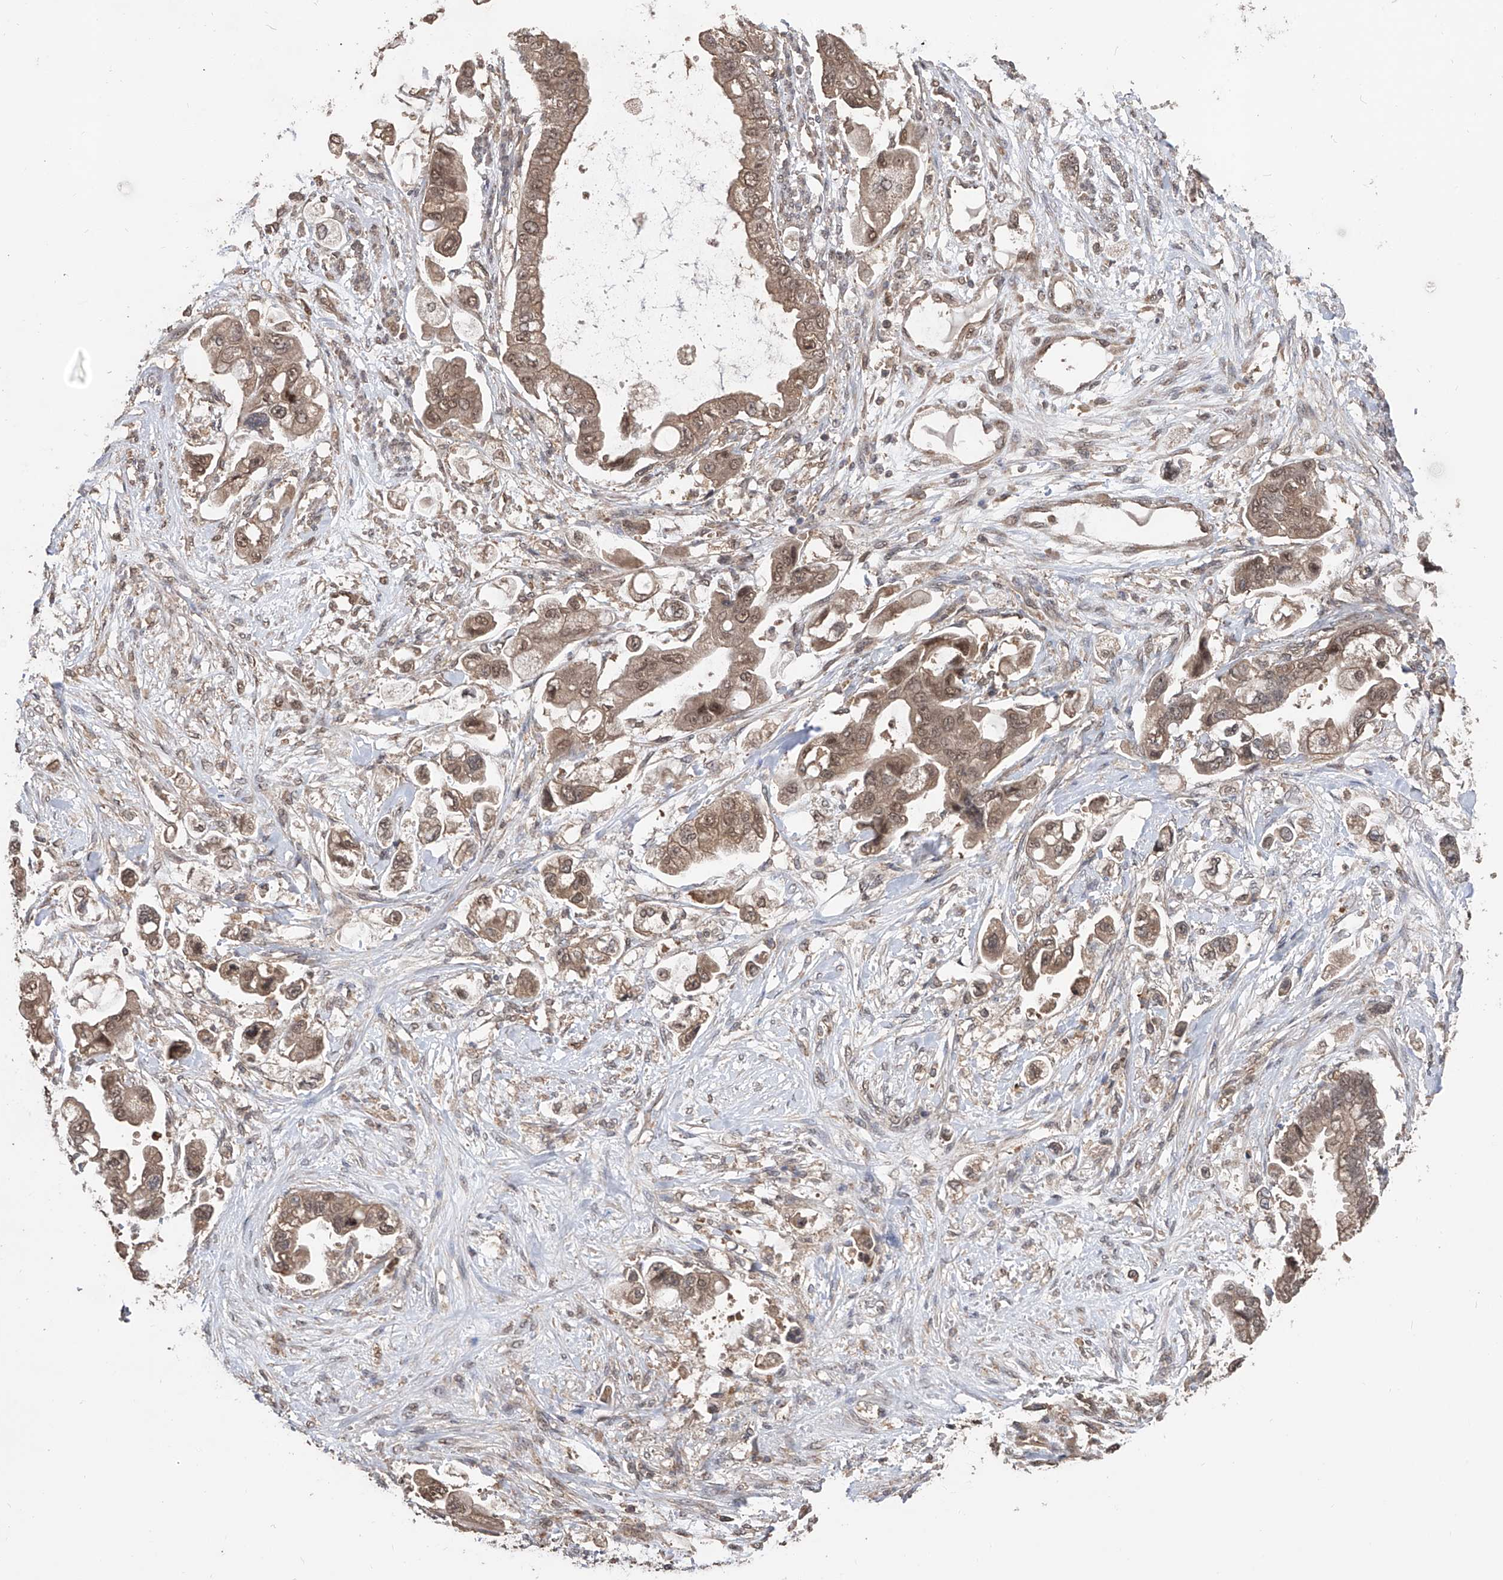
{"staining": {"intensity": "moderate", "quantity": ">75%", "location": "cytoplasmic/membranous,nuclear"}, "tissue": "stomach cancer", "cell_type": "Tumor cells", "image_type": "cancer", "snomed": [{"axis": "morphology", "description": "Adenocarcinoma, NOS"}, {"axis": "topography", "description": "Stomach"}], "caption": "Brown immunohistochemical staining in human adenocarcinoma (stomach) demonstrates moderate cytoplasmic/membranous and nuclear positivity in approximately >75% of tumor cells. The staining was performed using DAB, with brown indicating positive protein expression. Nuclei are stained blue with hematoxylin.", "gene": "FAM135A", "patient": {"sex": "male", "age": 62}}